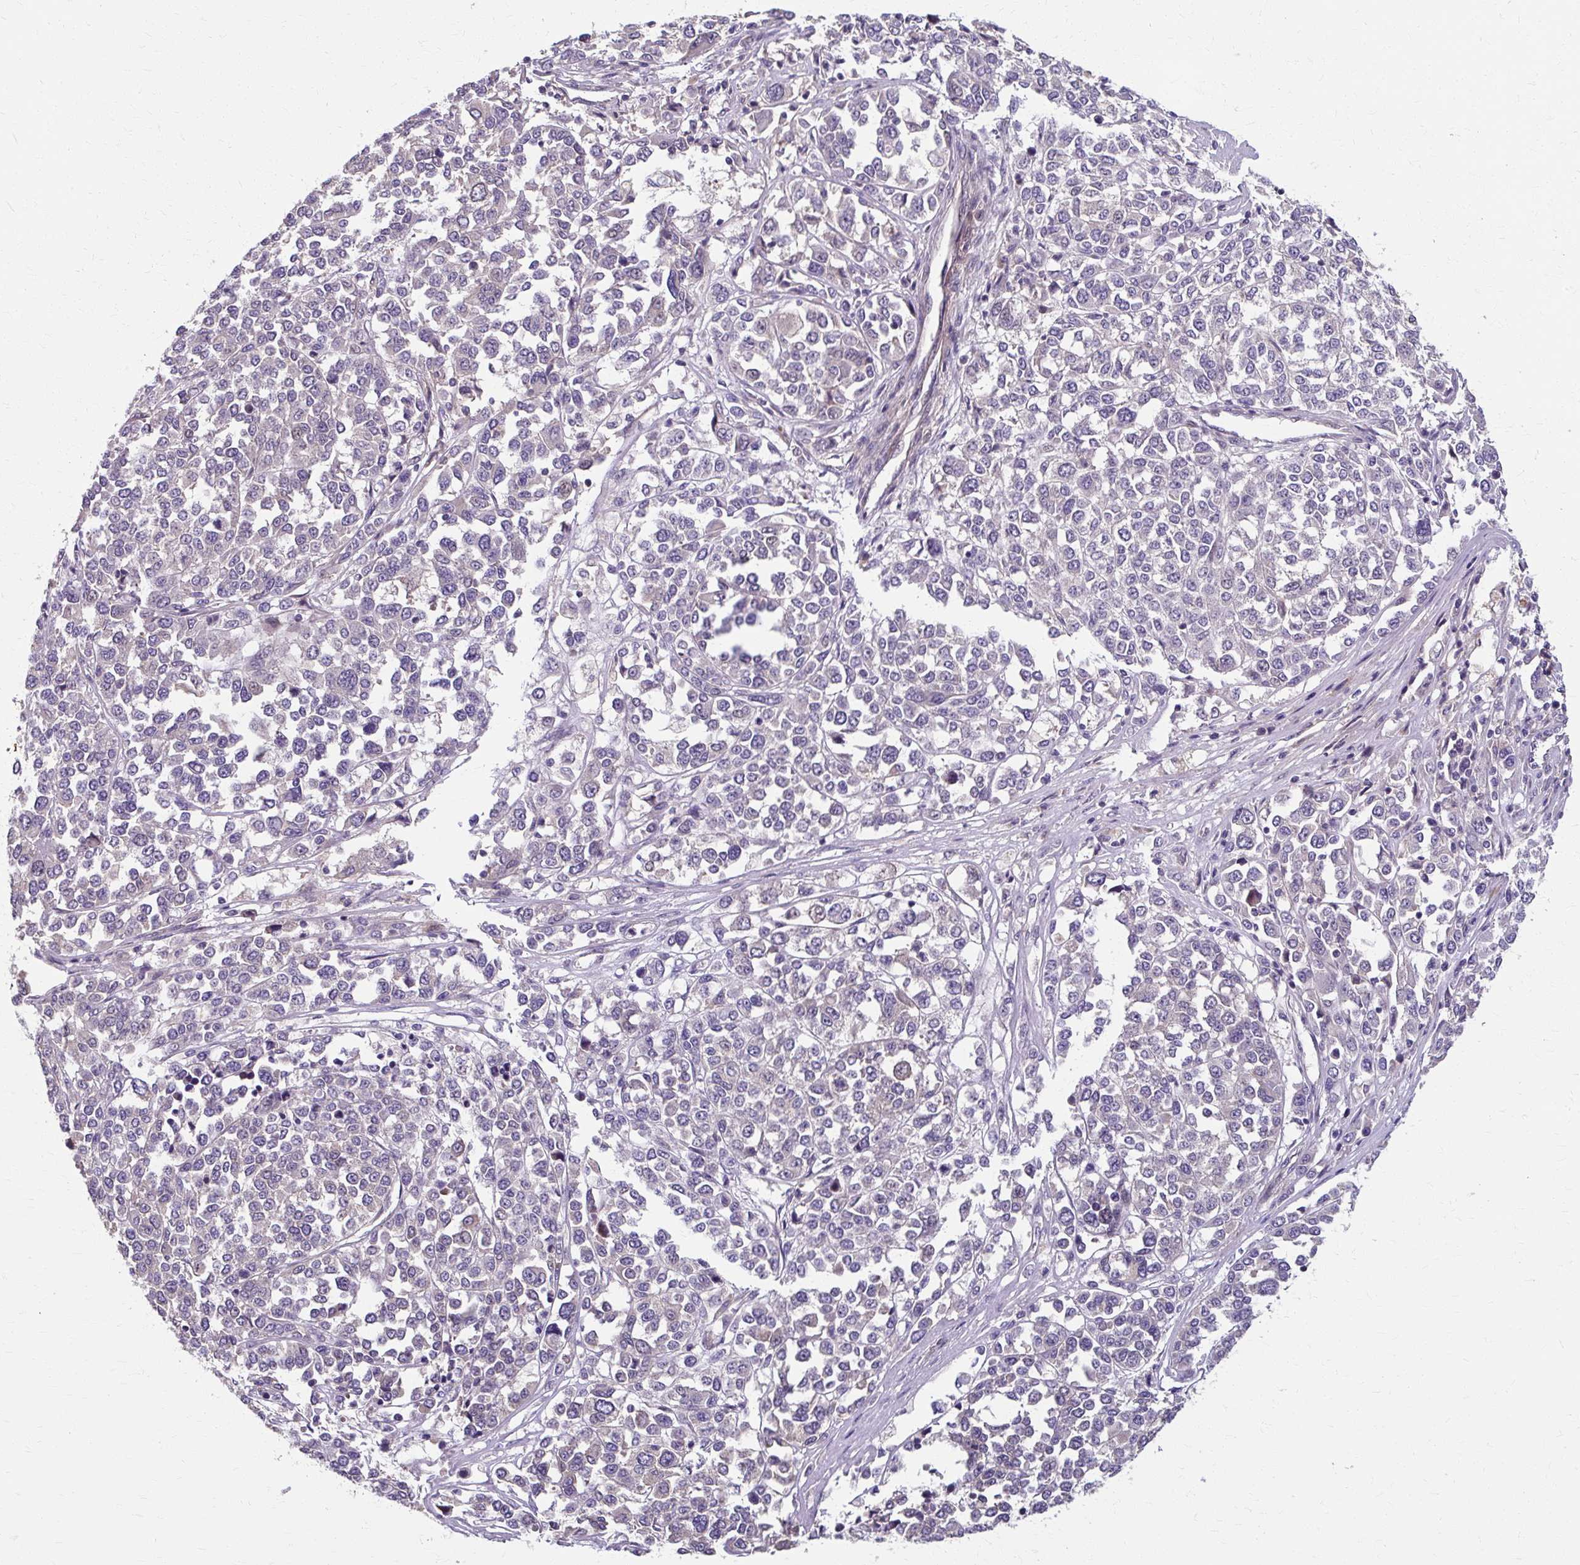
{"staining": {"intensity": "negative", "quantity": "none", "location": "none"}, "tissue": "melanoma", "cell_type": "Tumor cells", "image_type": "cancer", "snomed": [{"axis": "morphology", "description": "Malignant melanoma, Metastatic site"}, {"axis": "topography", "description": "Lymph node"}], "caption": "Immunohistochemical staining of malignant melanoma (metastatic site) shows no significant expression in tumor cells.", "gene": "ZNF555", "patient": {"sex": "male", "age": 44}}